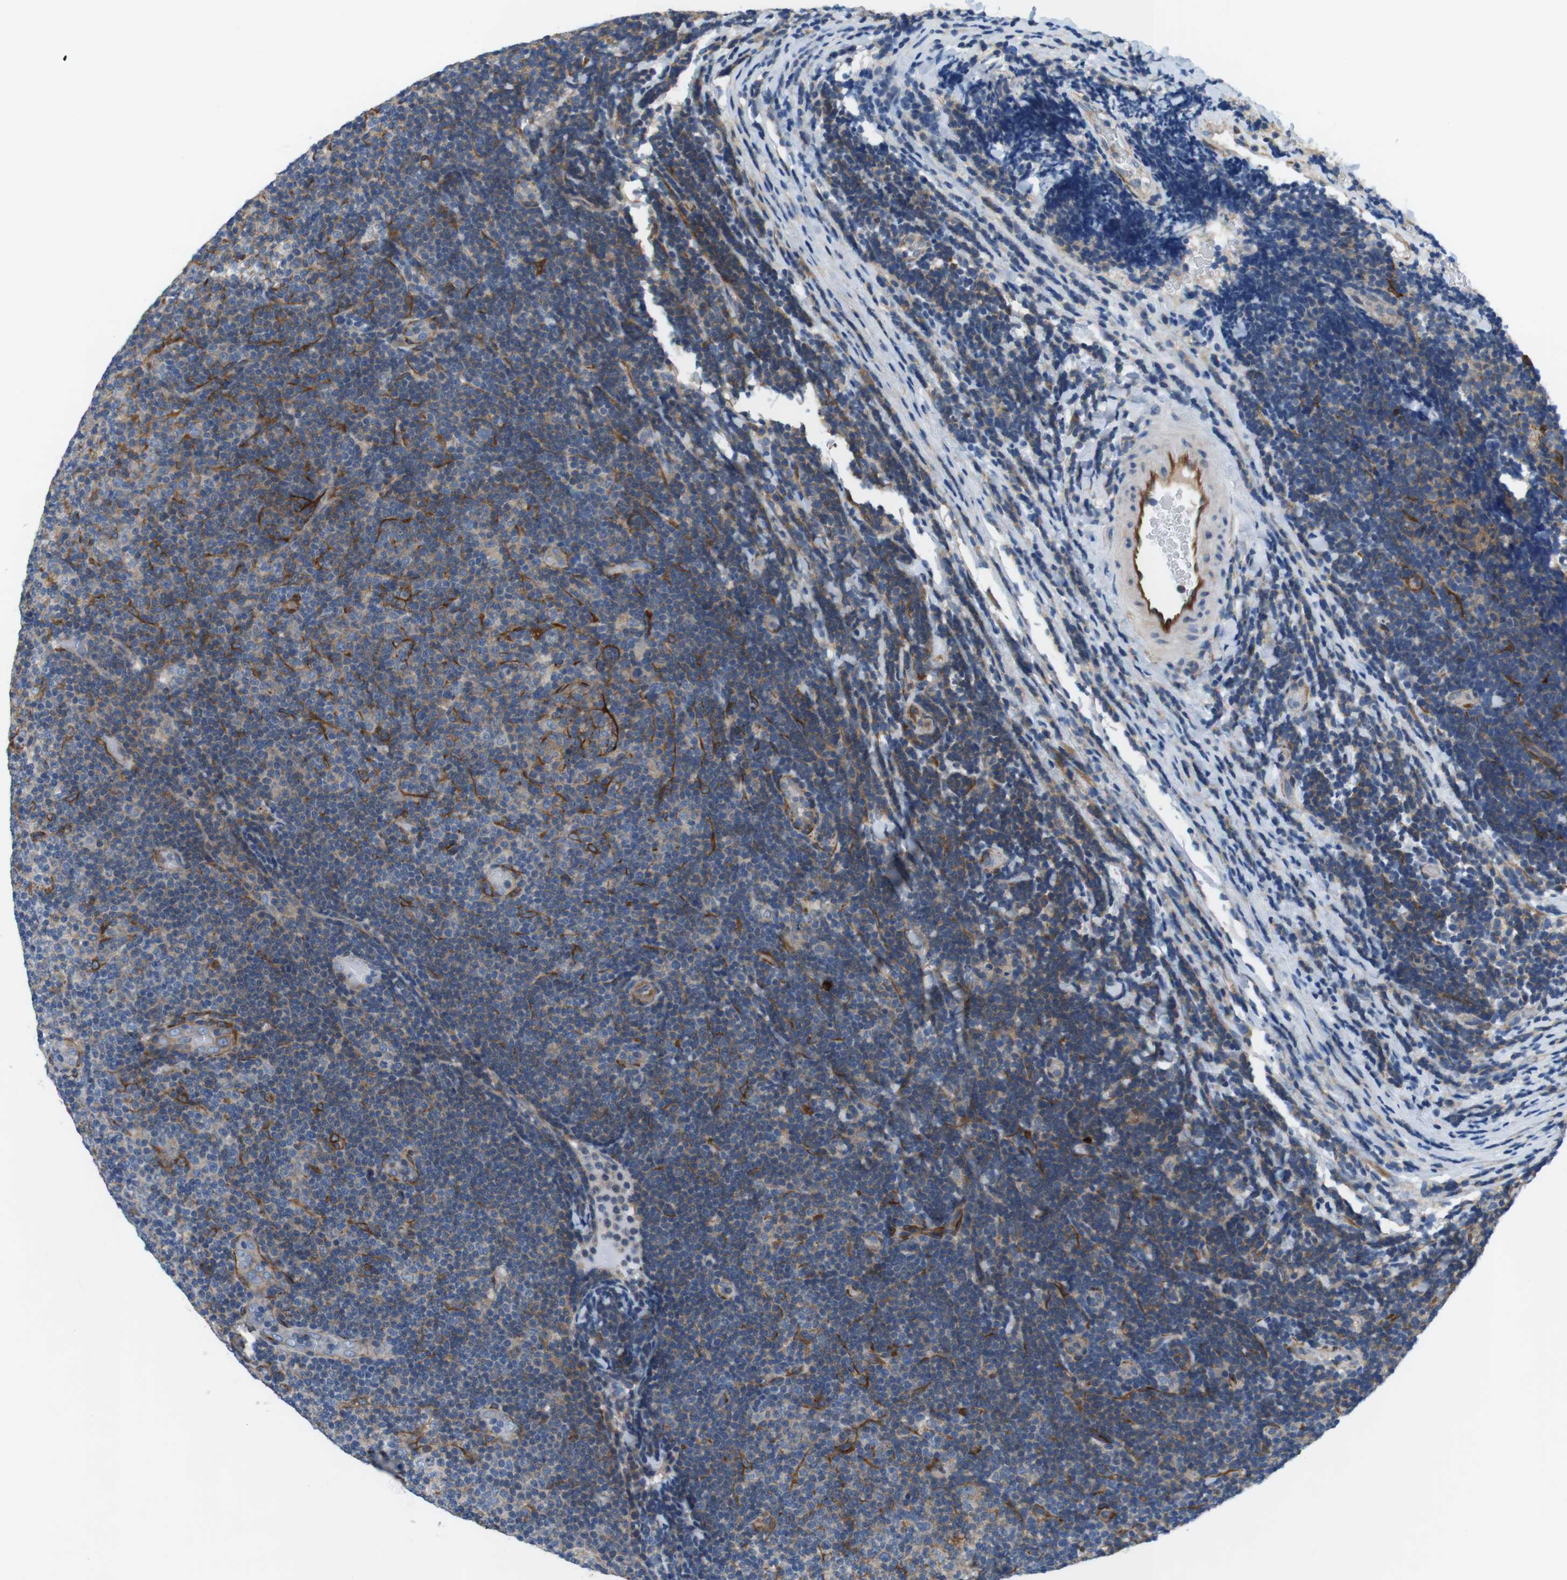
{"staining": {"intensity": "weak", "quantity": "25%-75%", "location": "cytoplasmic/membranous"}, "tissue": "lymphoma", "cell_type": "Tumor cells", "image_type": "cancer", "snomed": [{"axis": "morphology", "description": "Malignant lymphoma, non-Hodgkin's type, Low grade"}, {"axis": "topography", "description": "Lymph node"}], "caption": "Weak cytoplasmic/membranous protein staining is appreciated in approximately 25%-75% of tumor cells in lymphoma.", "gene": "DCLK1", "patient": {"sex": "male", "age": 83}}